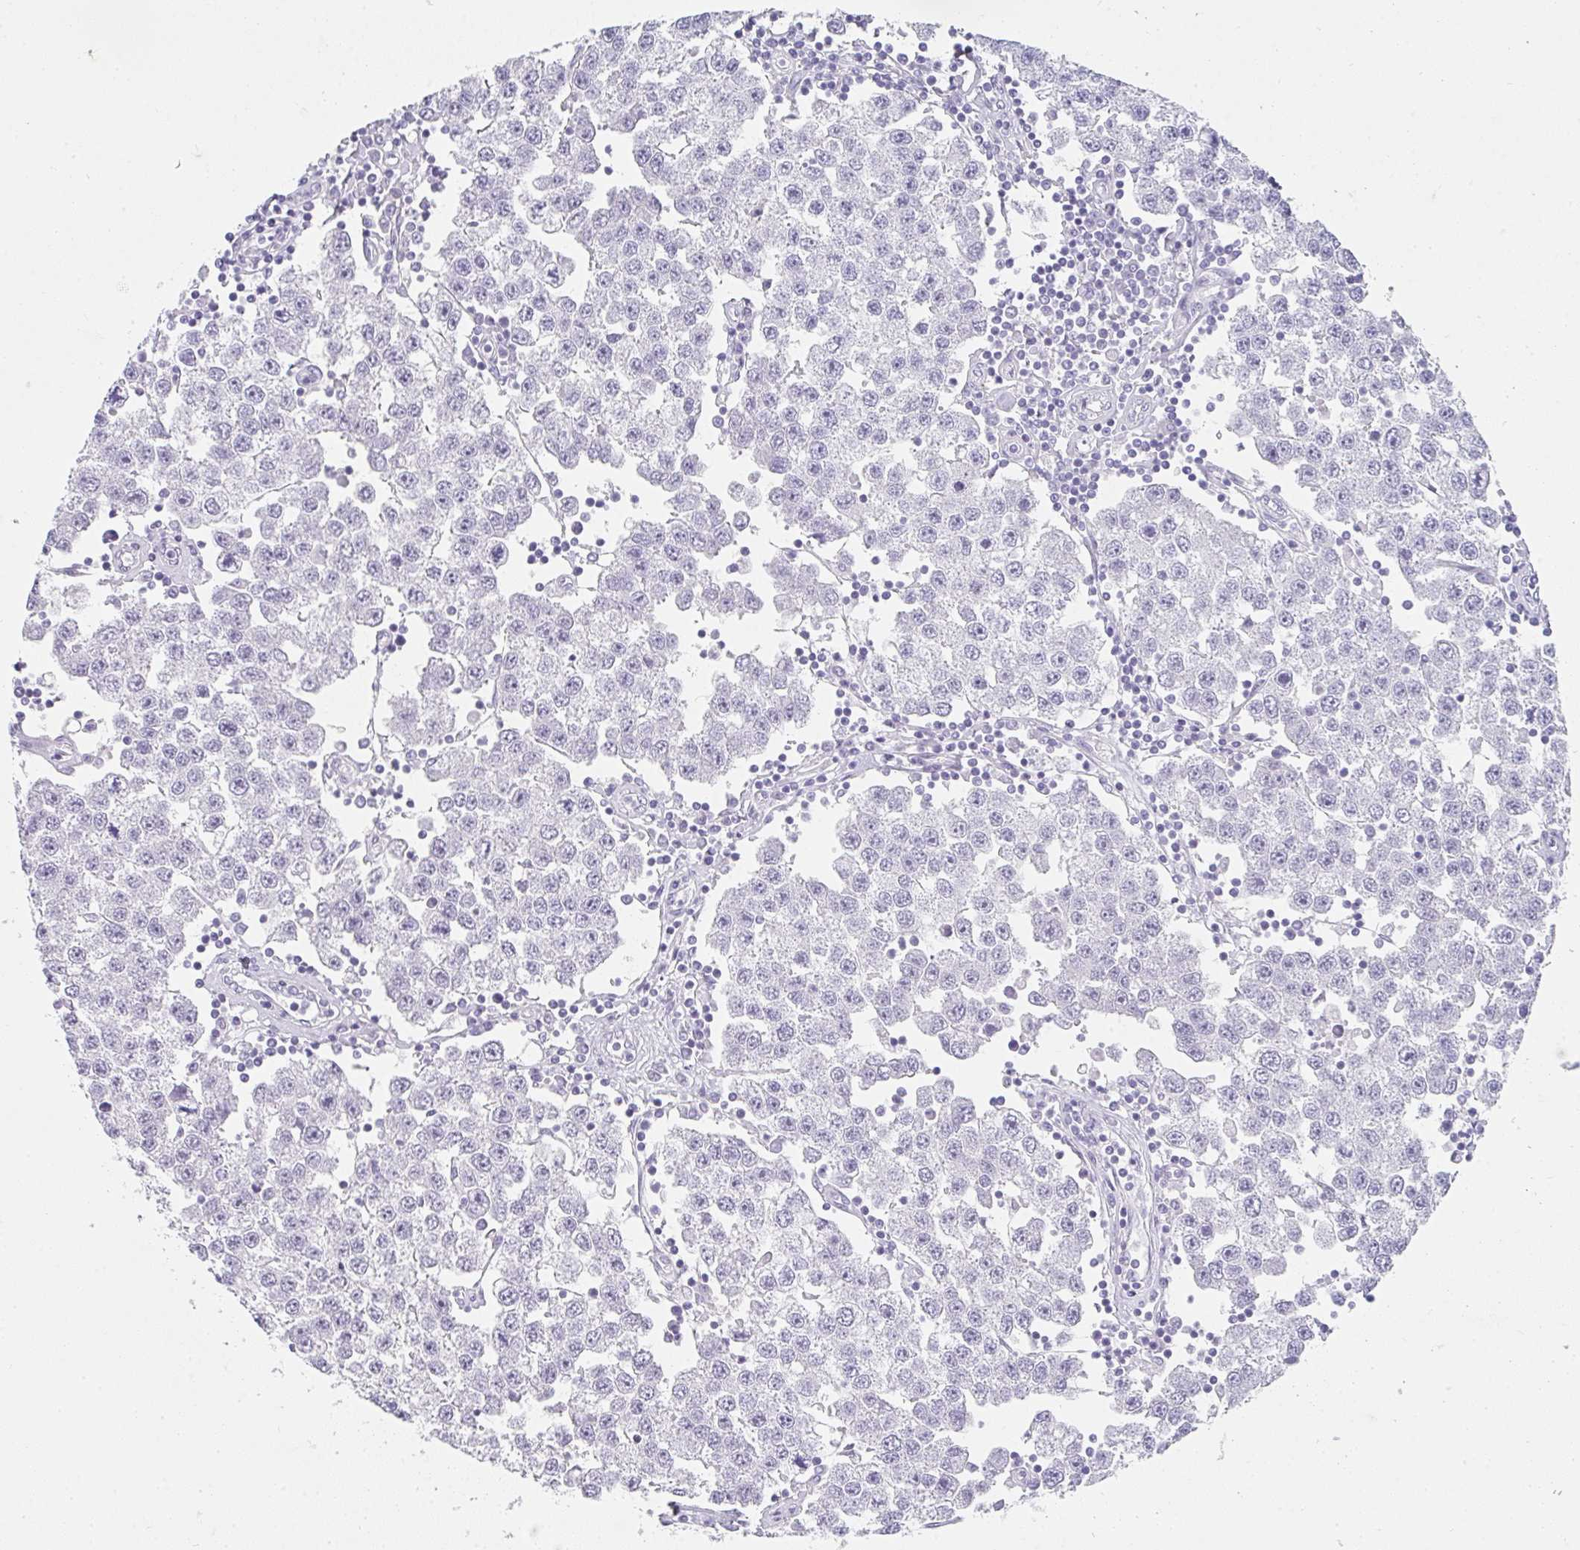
{"staining": {"intensity": "negative", "quantity": "none", "location": "none"}, "tissue": "testis cancer", "cell_type": "Tumor cells", "image_type": "cancer", "snomed": [{"axis": "morphology", "description": "Seminoma, NOS"}, {"axis": "topography", "description": "Testis"}], "caption": "The micrograph shows no significant positivity in tumor cells of seminoma (testis). The staining was performed using DAB (3,3'-diaminobenzidine) to visualize the protein expression in brown, while the nuclei were stained in blue with hematoxylin (Magnification: 20x).", "gene": "NEU2", "patient": {"sex": "male", "age": 34}}